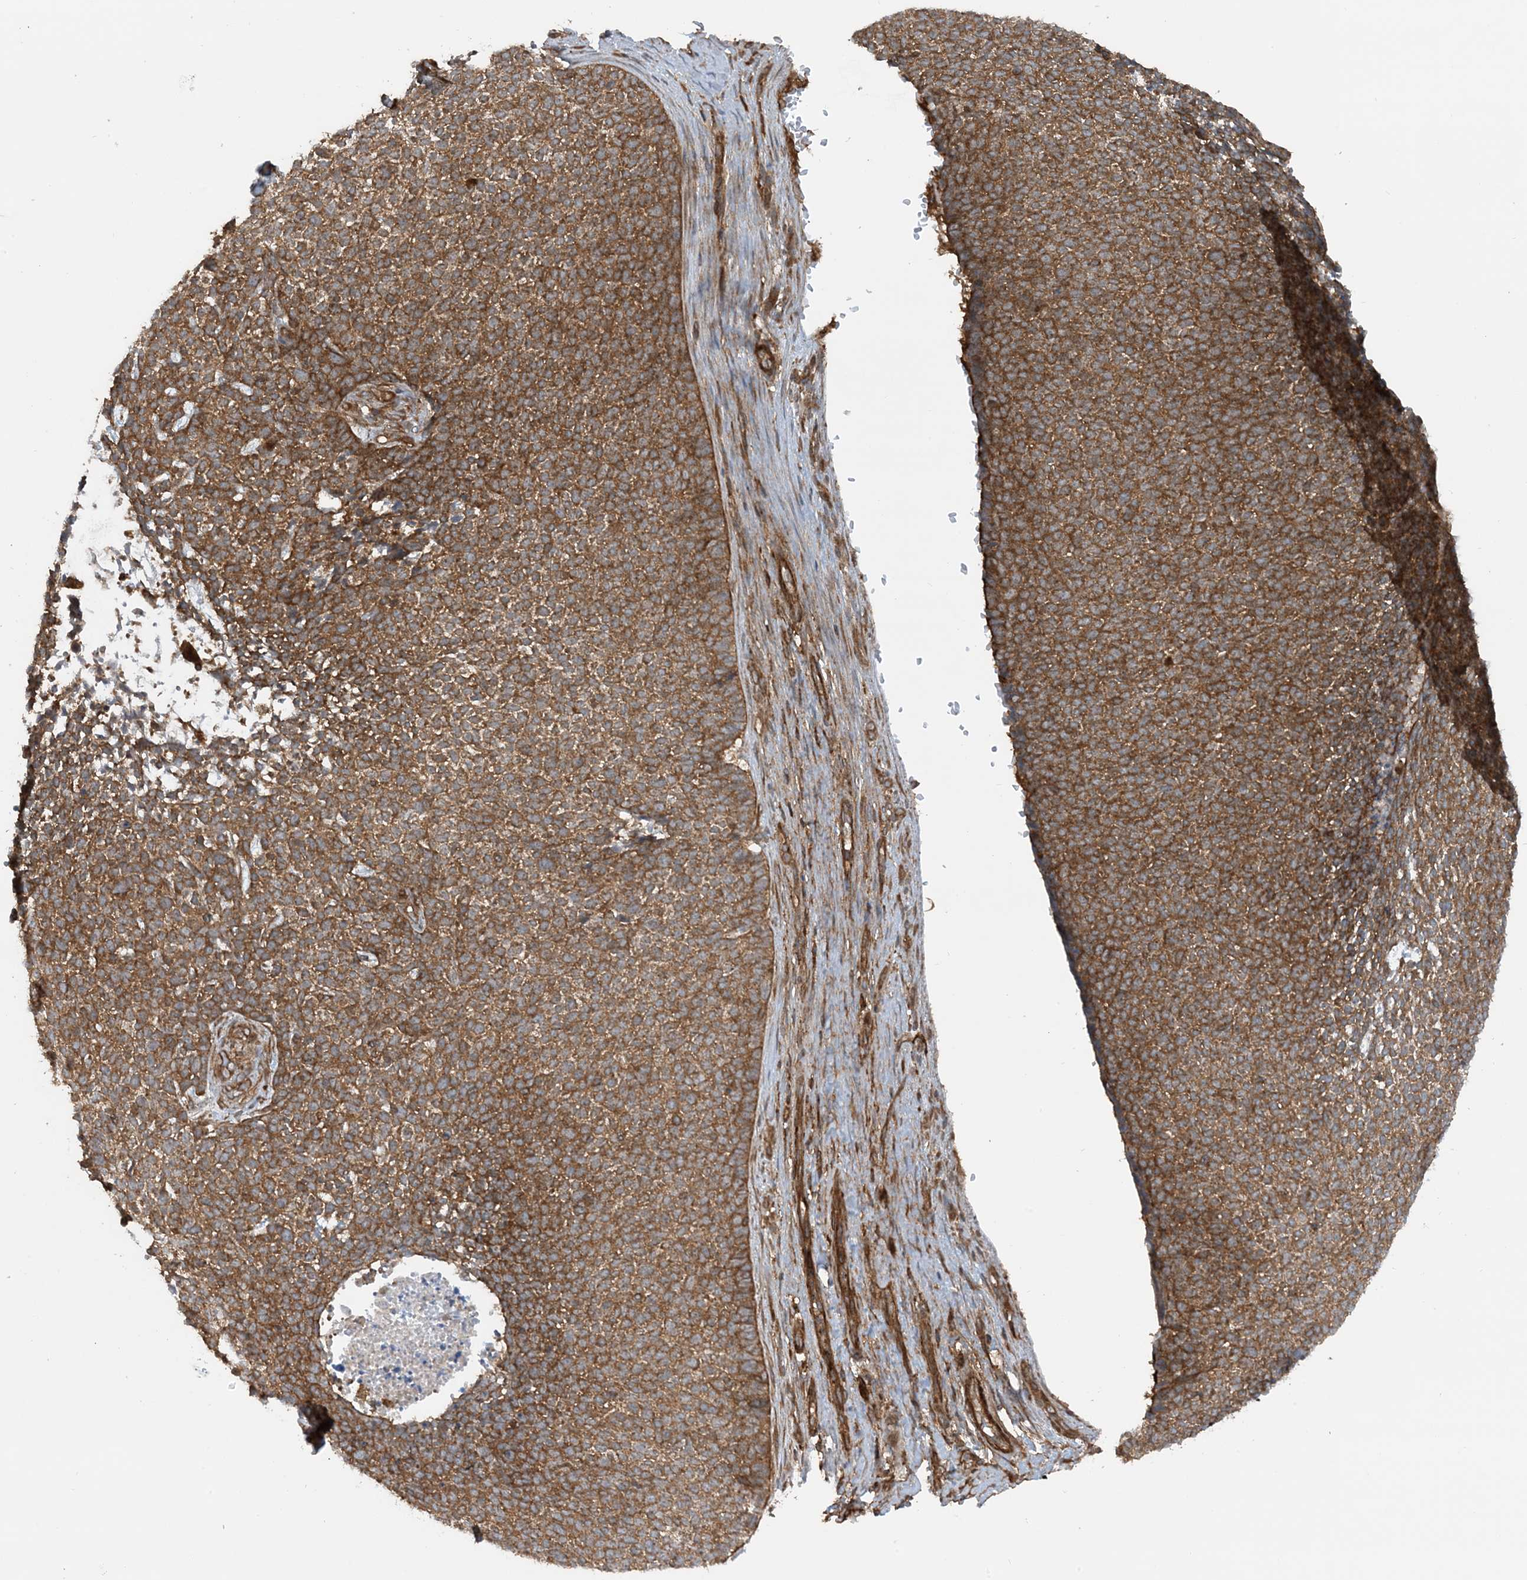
{"staining": {"intensity": "strong", "quantity": ">75%", "location": "cytoplasmic/membranous"}, "tissue": "skin cancer", "cell_type": "Tumor cells", "image_type": "cancer", "snomed": [{"axis": "morphology", "description": "Basal cell carcinoma"}, {"axis": "topography", "description": "Skin"}], "caption": "IHC staining of skin basal cell carcinoma, which displays high levels of strong cytoplasmic/membranous expression in approximately >75% of tumor cells indicating strong cytoplasmic/membranous protein positivity. The staining was performed using DAB (3,3'-diaminobenzidine) (brown) for protein detection and nuclei were counterstained in hematoxylin (blue).", "gene": "STAM2", "patient": {"sex": "female", "age": 84}}